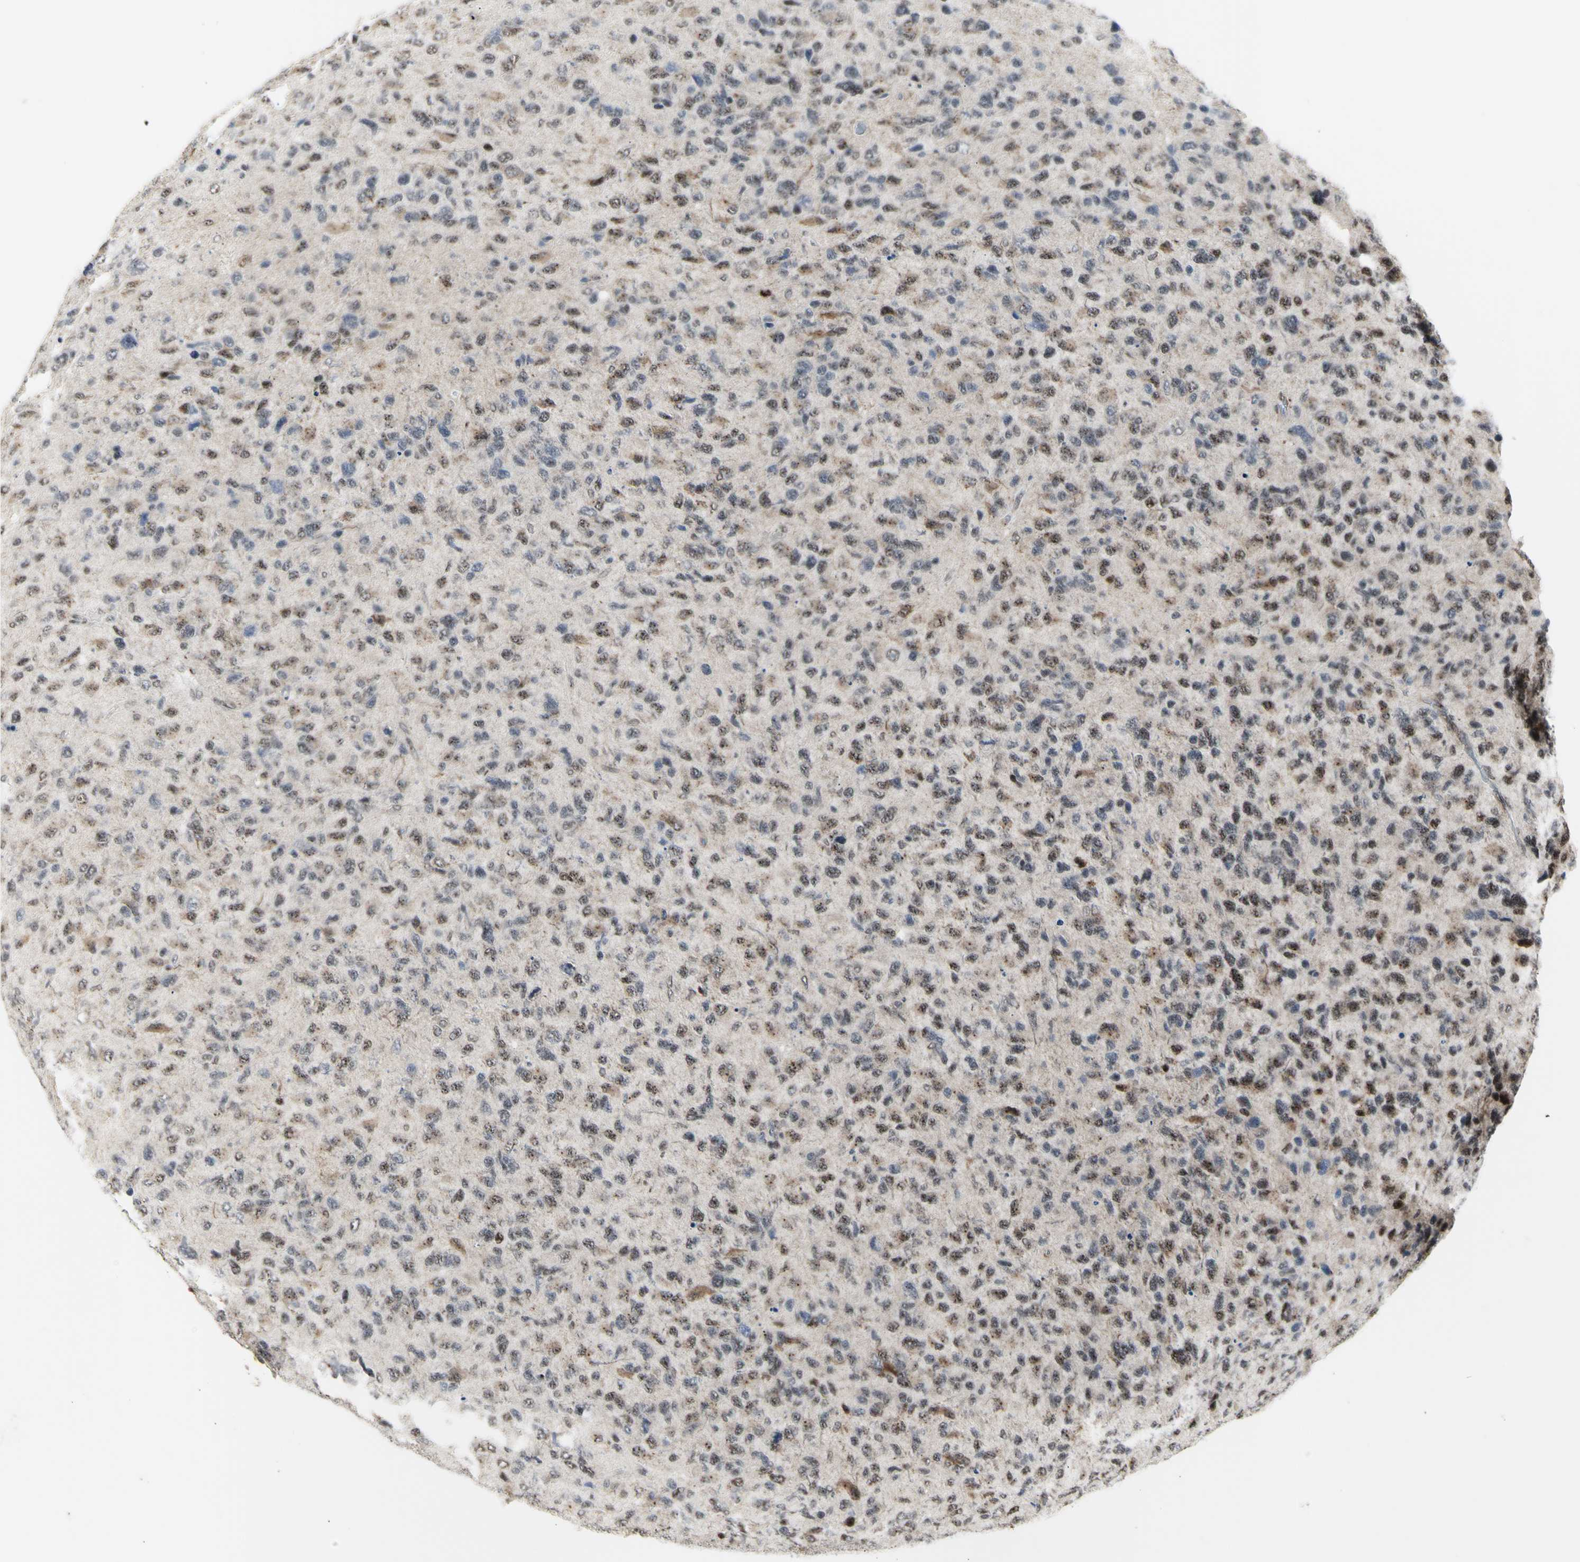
{"staining": {"intensity": "moderate", "quantity": ">75%", "location": "nuclear"}, "tissue": "glioma", "cell_type": "Tumor cells", "image_type": "cancer", "snomed": [{"axis": "morphology", "description": "Glioma, malignant, High grade"}, {"axis": "topography", "description": "Brain"}], "caption": "Approximately >75% of tumor cells in high-grade glioma (malignant) exhibit moderate nuclear protein staining as visualized by brown immunohistochemical staining.", "gene": "DHRS7B", "patient": {"sex": "female", "age": 58}}